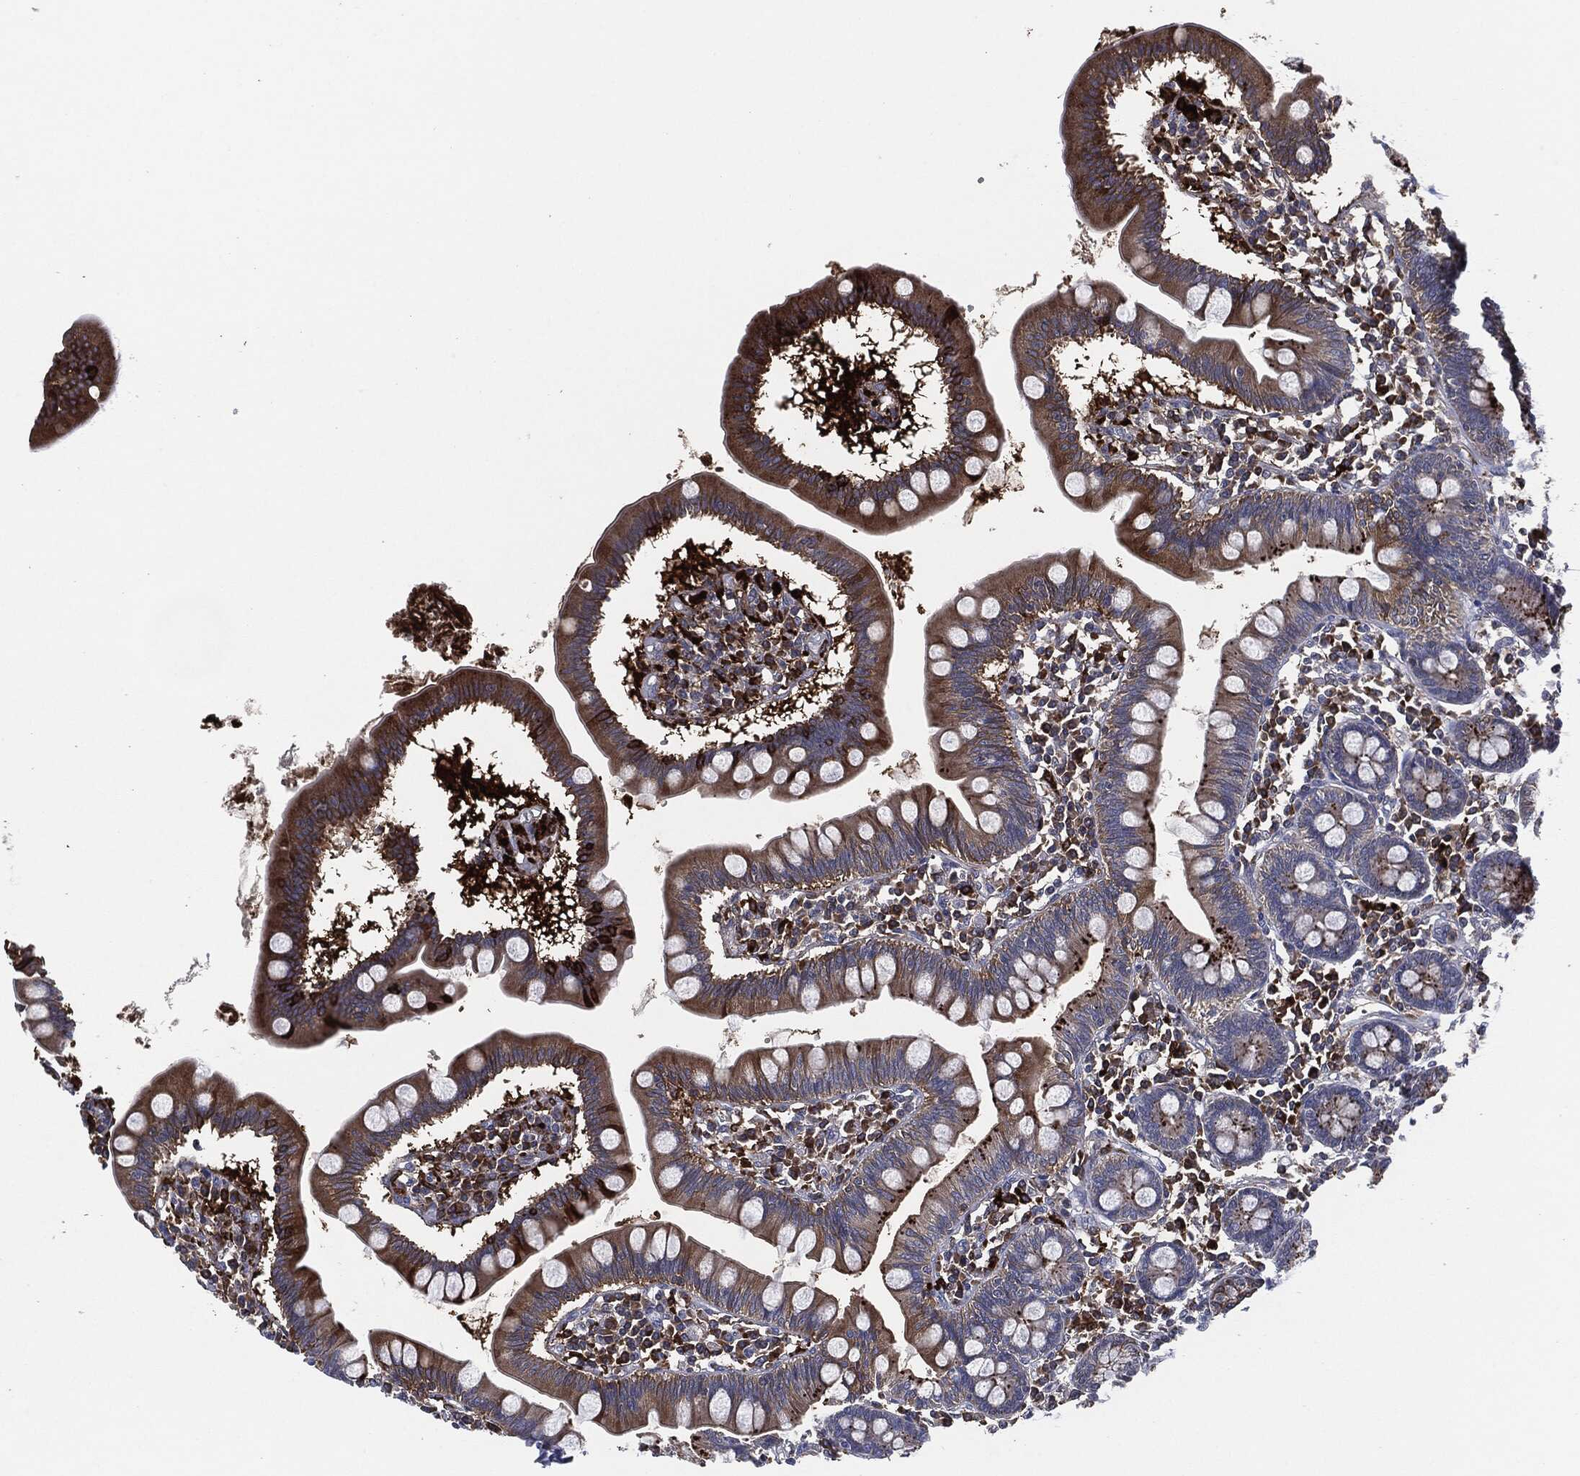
{"staining": {"intensity": "moderate", "quantity": ">75%", "location": "cytoplasmic/membranous"}, "tissue": "small intestine", "cell_type": "Glandular cells", "image_type": "normal", "snomed": [{"axis": "morphology", "description": "Normal tissue, NOS"}, {"axis": "topography", "description": "Small intestine"}], "caption": "Immunohistochemistry (IHC) (DAB) staining of normal small intestine exhibits moderate cytoplasmic/membranous protein positivity in about >75% of glandular cells. The protein is stained brown, and the nuclei are stained in blue (DAB (3,3'-diaminobenzidine) IHC with brightfield microscopy, high magnification).", "gene": "TMEM11", "patient": {"sex": "male", "age": 88}}